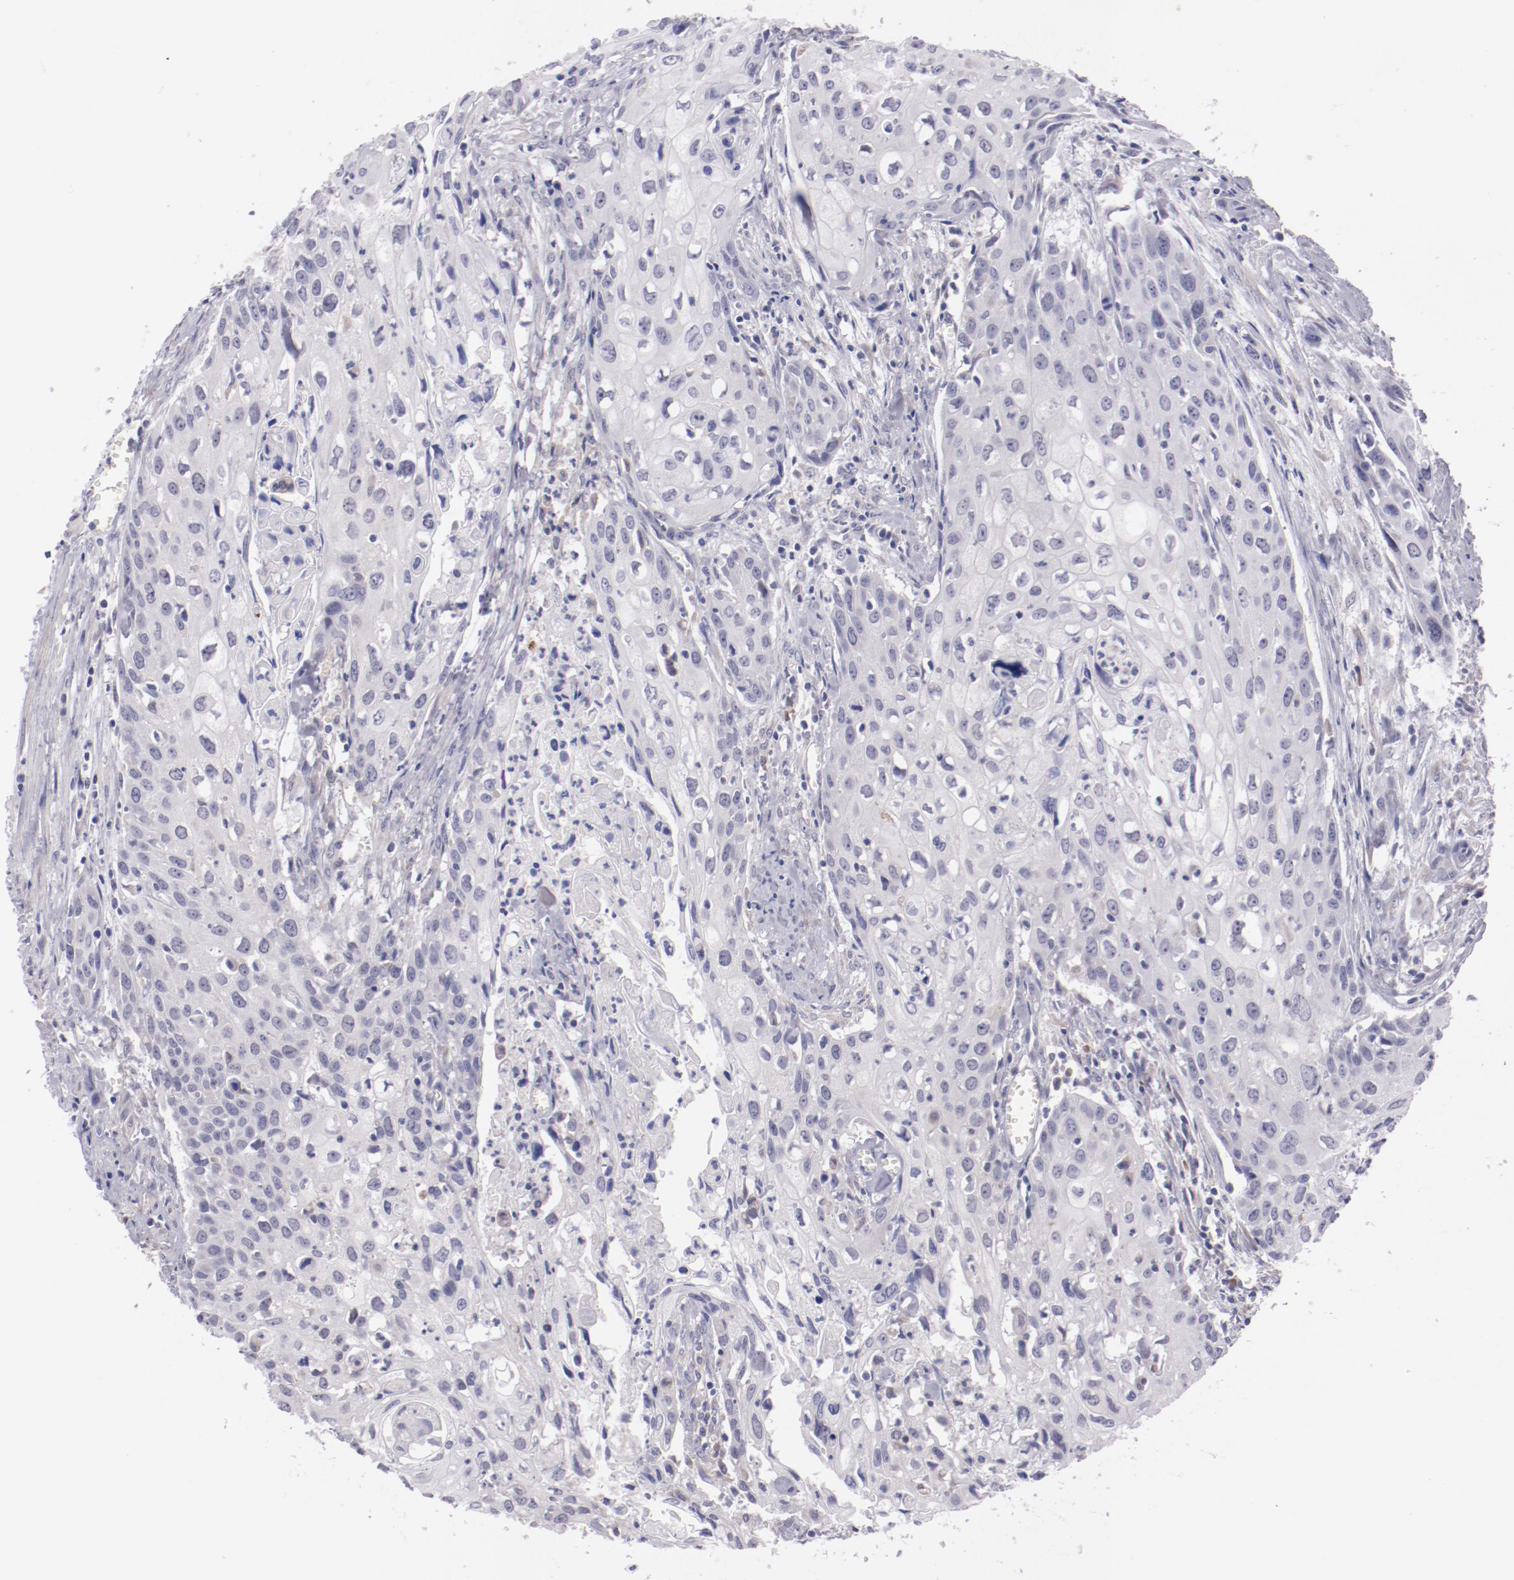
{"staining": {"intensity": "negative", "quantity": "none", "location": "none"}, "tissue": "urothelial cancer", "cell_type": "Tumor cells", "image_type": "cancer", "snomed": [{"axis": "morphology", "description": "Urothelial carcinoma, High grade"}, {"axis": "topography", "description": "Urinary bladder"}], "caption": "There is no significant positivity in tumor cells of urothelial cancer.", "gene": "TRAF3", "patient": {"sex": "male", "age": 54}}